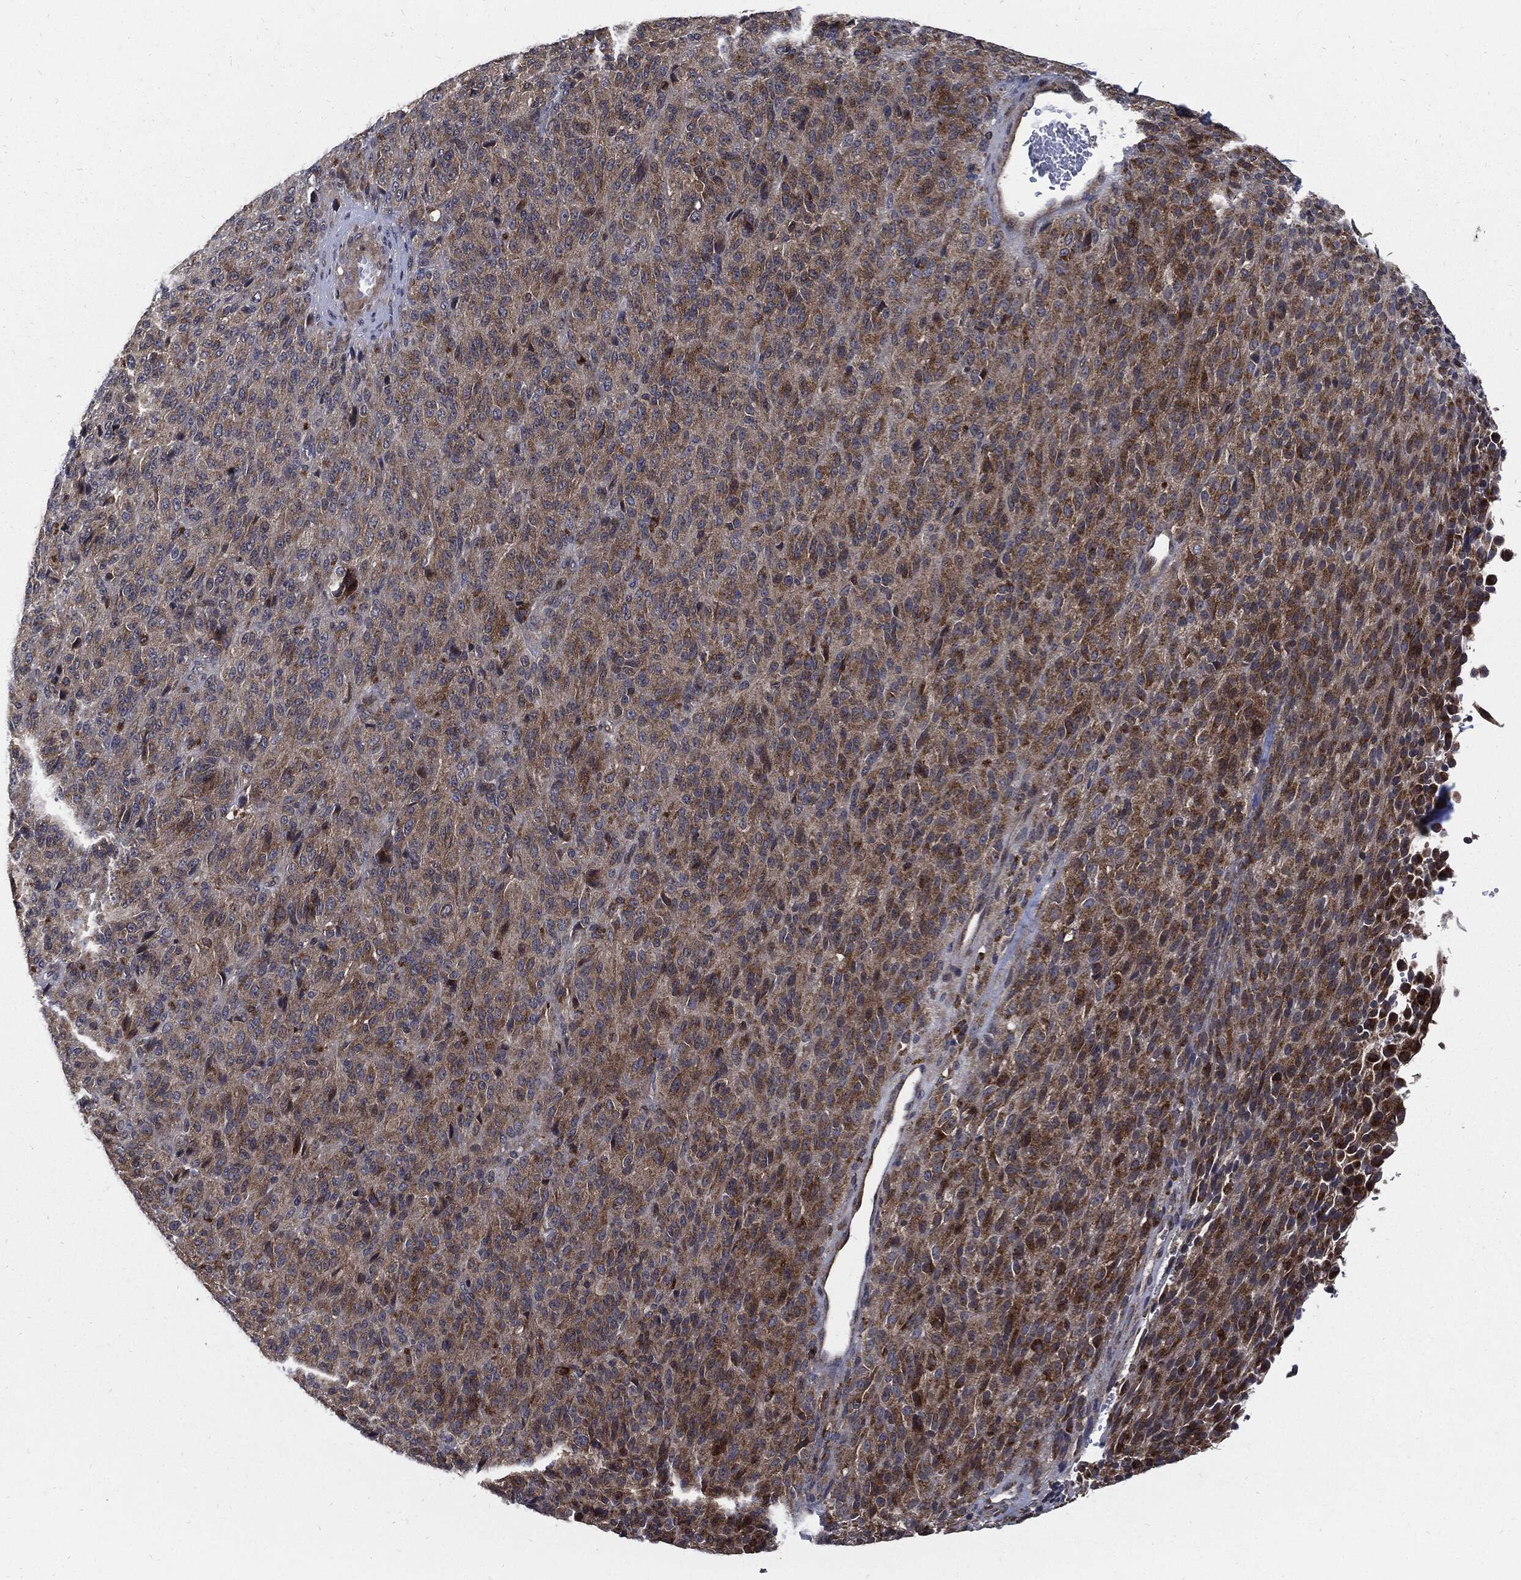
{"staining": {"intensity": "moderate", "quantity": ">75%", "location": "cytoplasmic/membranous"}, "tissue": "melanoma", "cell_type": "Tumor cells", "image_type": "cancer", "snomed": [{"axis": "morphology", "description": "Malignant melanoma, Metastatic site"}, {"axis": "topography", "description": "Brain"}], "caption": "Protein staining of melanoma tissue displays moderate cytoplasmic/membranous staining in approximately >75% of tumor cells. Using DAB (brown) and hematoxylin (blue) stains, captured at high magnification using brightfield microscopy.", "gene": "SLC31A2", "patient": {"sex": "female", "age": 56}}